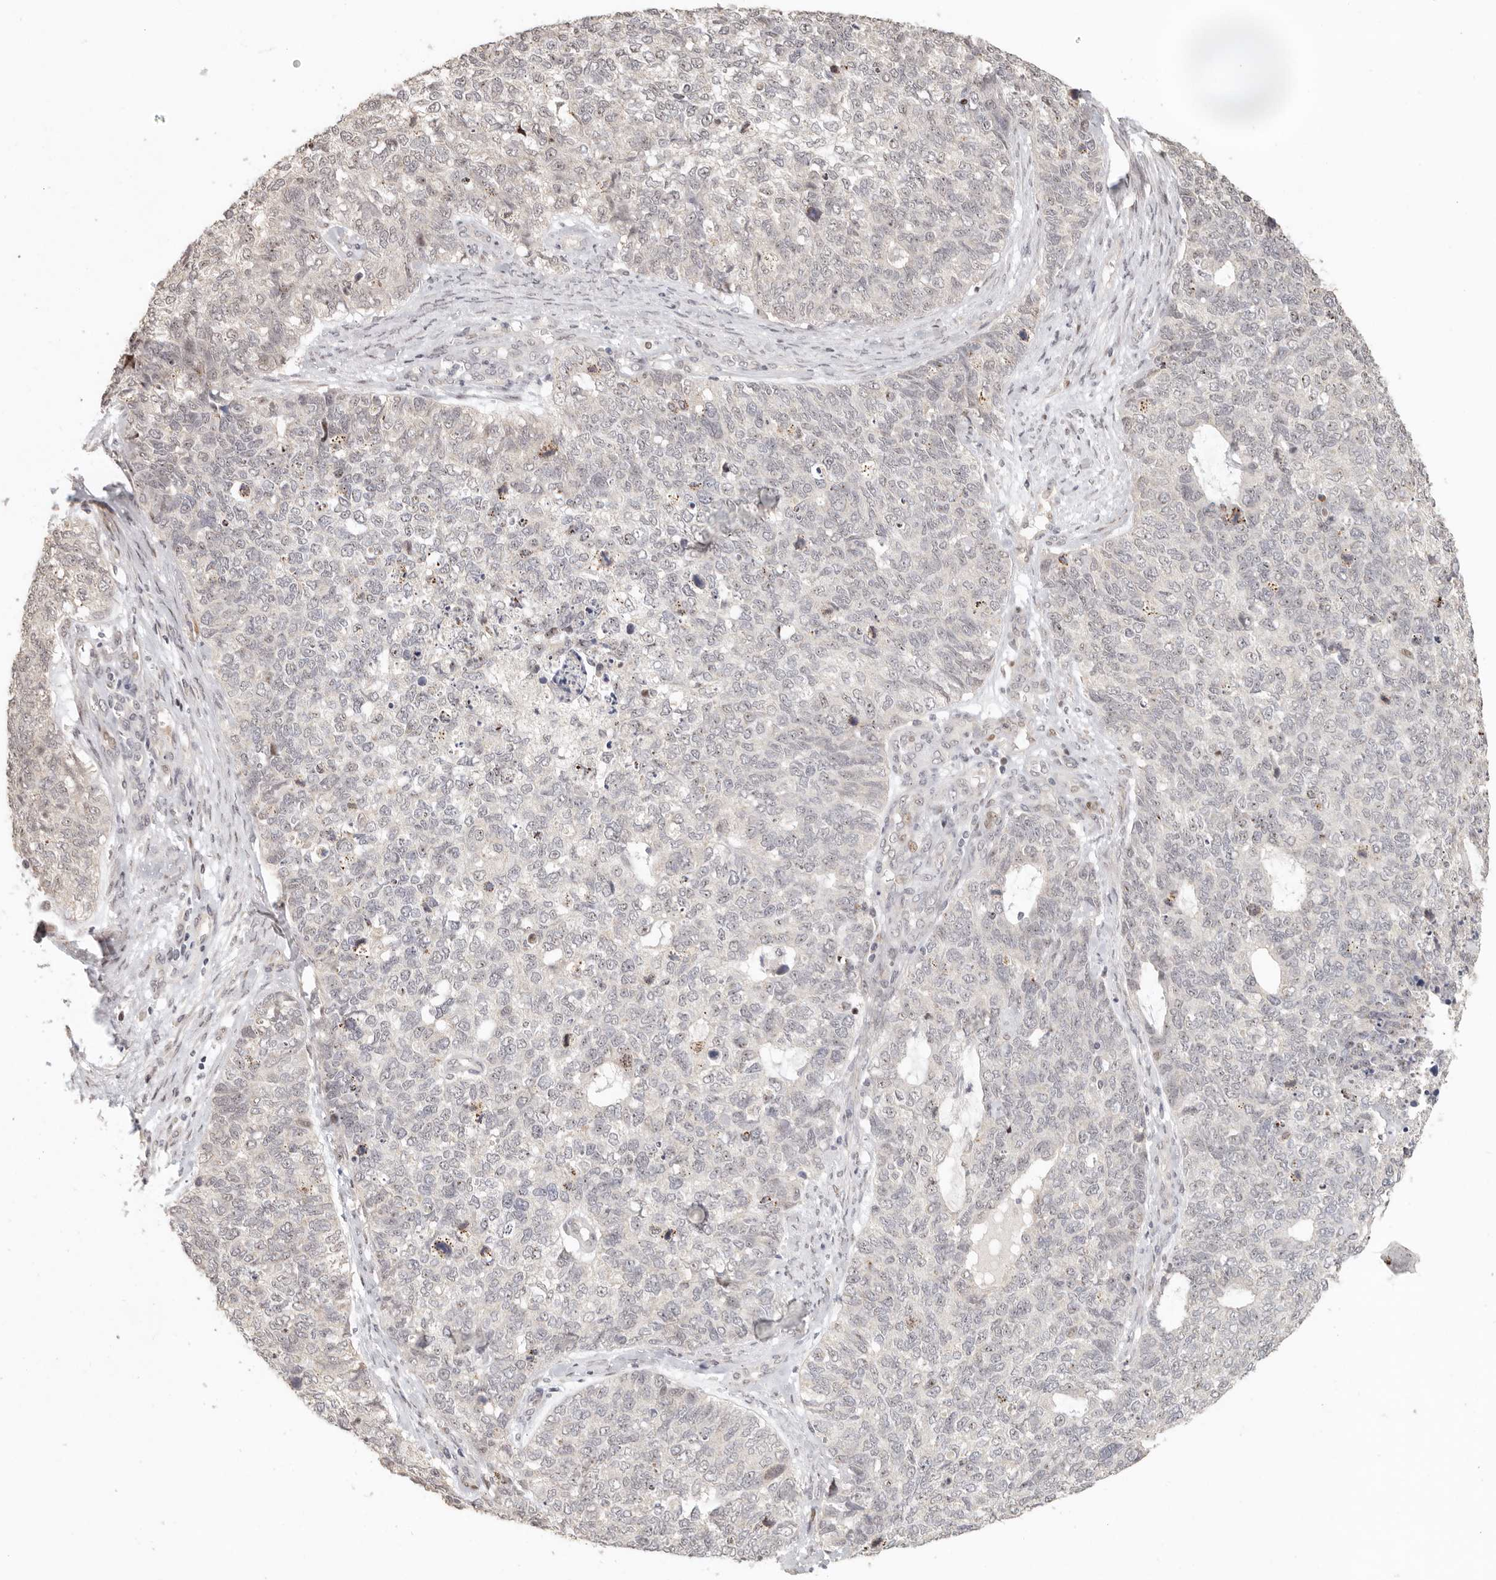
{"staining": {"intensity": "negative", "quantity": "none", "location": "none"}, "tissue": "cervical cancer", "cell_type": "Tumor cells", "image_type": "cancer", "snomed": [{"axis": "morphology", "description": "Squamous cell carcinoma, NOS"}, {"axis": "topography", "description": "Cervix"}], "caption": "A photomicrograph of human squamous cell carcinoma (cervical) is negative for staining in tumor cells. Brightfield microscopy of immunohistochemistry stained with DAB (brown) and hematoxylin (blue), captured at high magnification.", "gene": "GPBP1L1", "patient": {"sex": "female", "age": 63}}